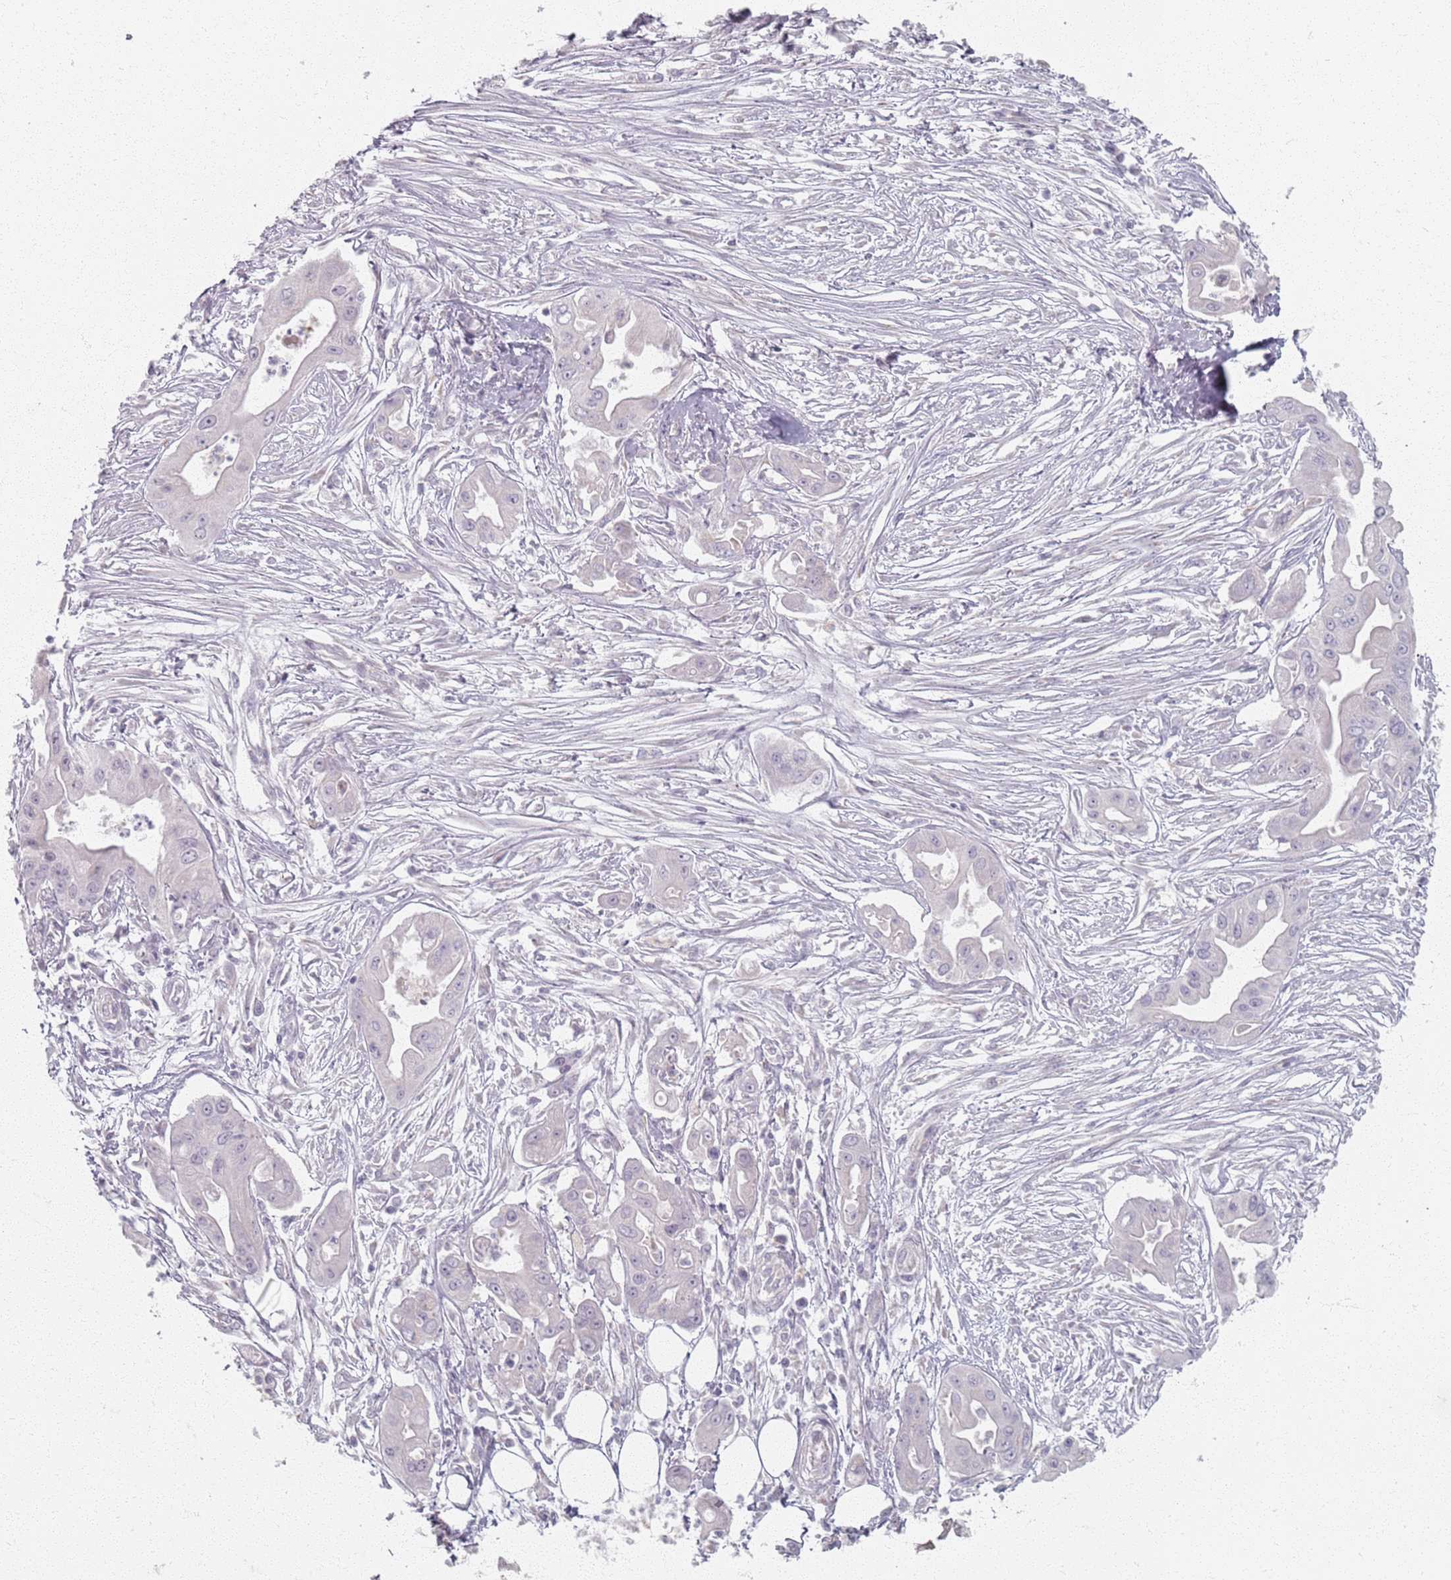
{"staining": {"intensity": "negative", "quantity": "none", "location": "none"}, "tissue": "ovarian cancer", "cell_type": "Tumor cells", "image_type": "cancer", "snomed": [{"axis": "morphology", "description": "Cystadenocarcinoma, mucinous, NOS"}, {"axis": "topography", "description": "Ovary"}], "caption": "Tumor cells show no significant protein positivity in ovarian cancer (mucinous cystadenocarcinoma).", "gene": "PKD2L2", "patient": {"sex": "female", "age": 70}}